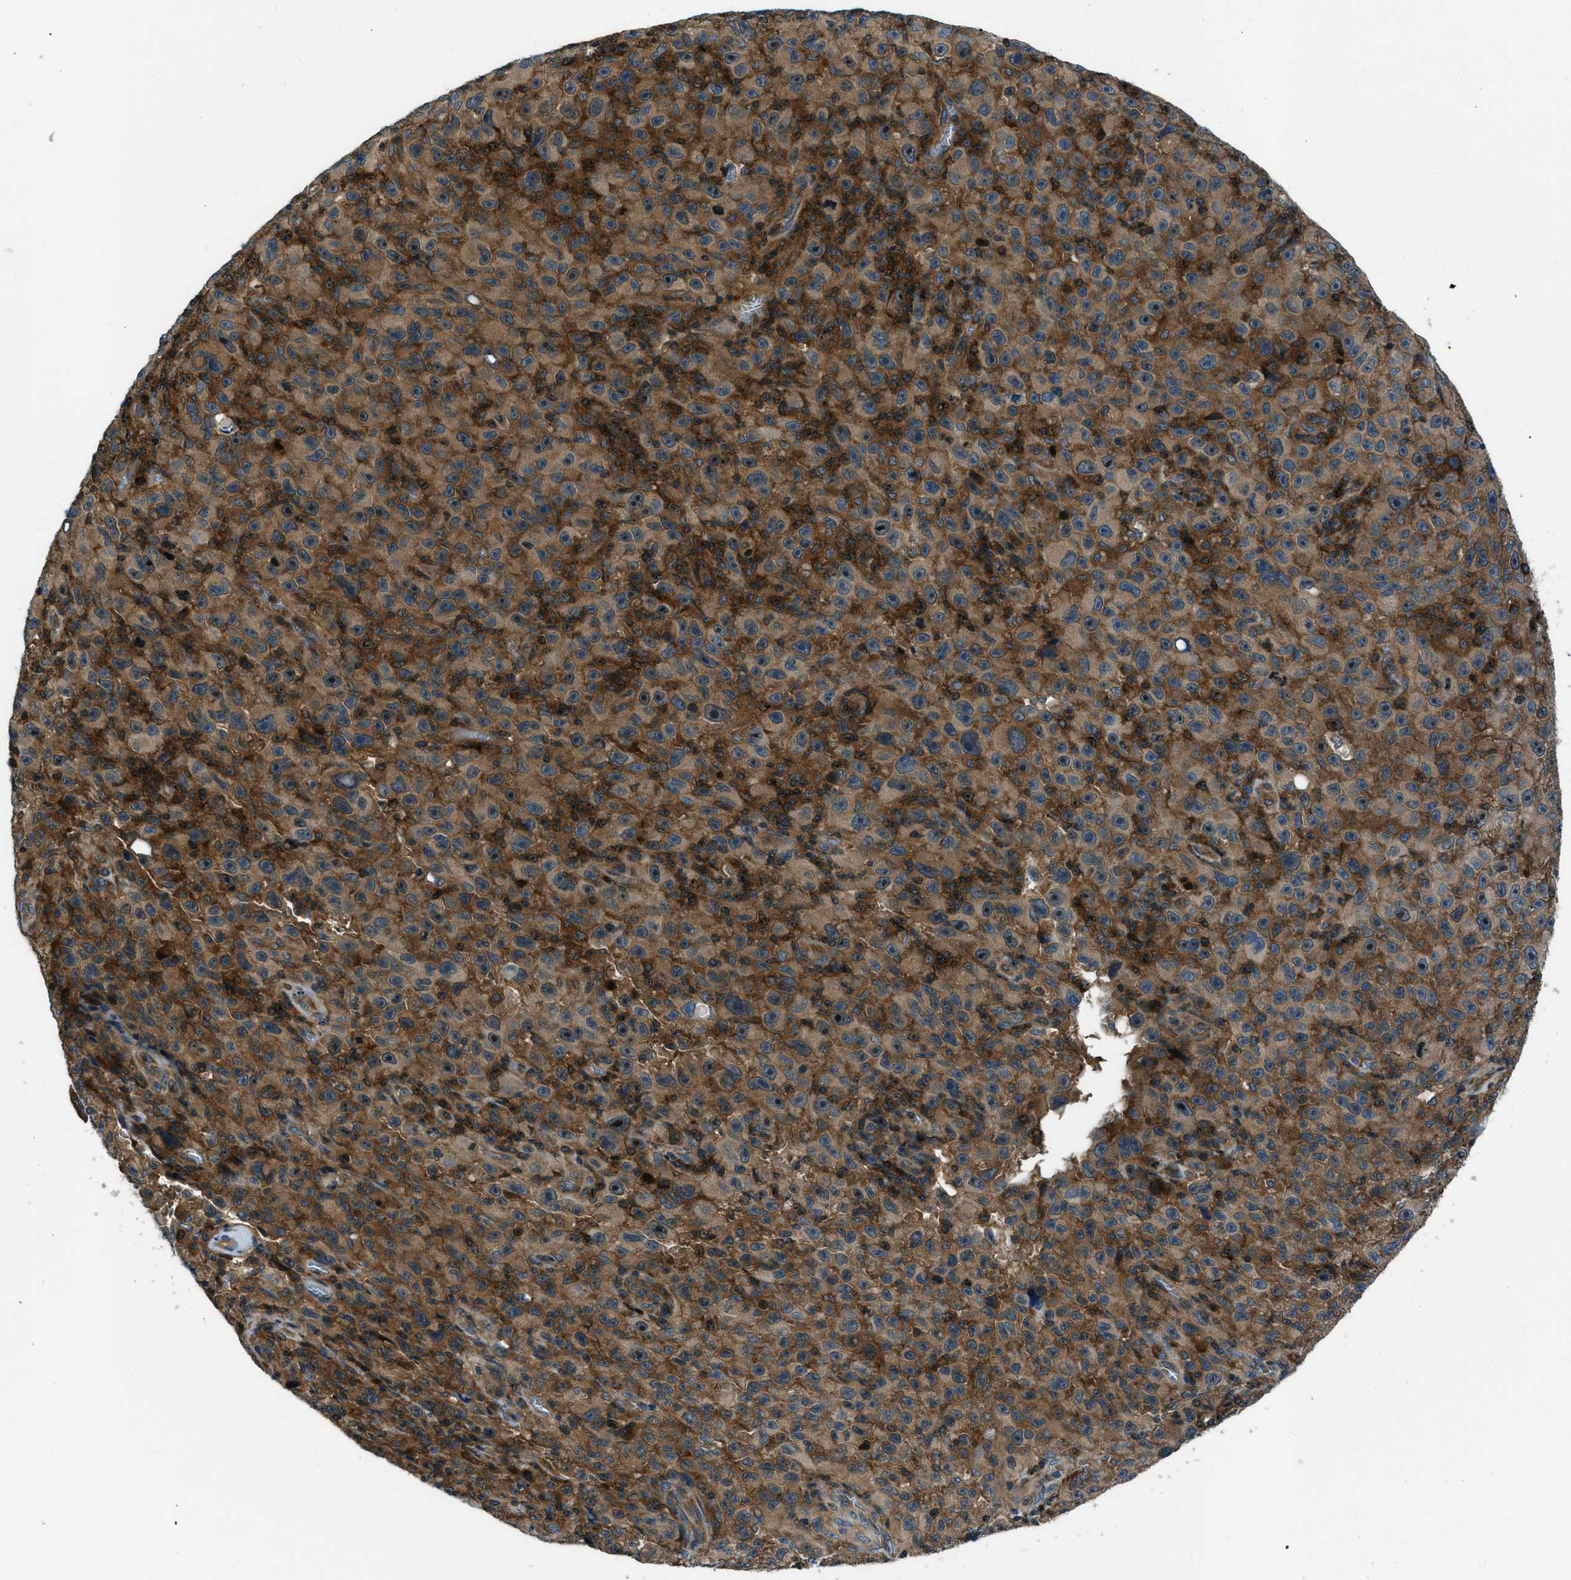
{"staining": {"intensity": "moderate", "quantity": ">75%", "location": "cytoplasmic/membranous"}, "tissue": "melanoma", "cell_type": "Tumor cells", "image_type": "cancer", "snomed": [{"axis": "morphology", "description": "Malignant melanoma, NOS"}, {"axis": "topography", "description": "Skin"}], "caption": "This is a photomicrograph of IHC staining of melanoma, which shows moderate positivity in the cytoplasmic/membranous of tumor cells.", "gene": "ARFGAP2", "patient": {"sex": "female", "age": 82}}